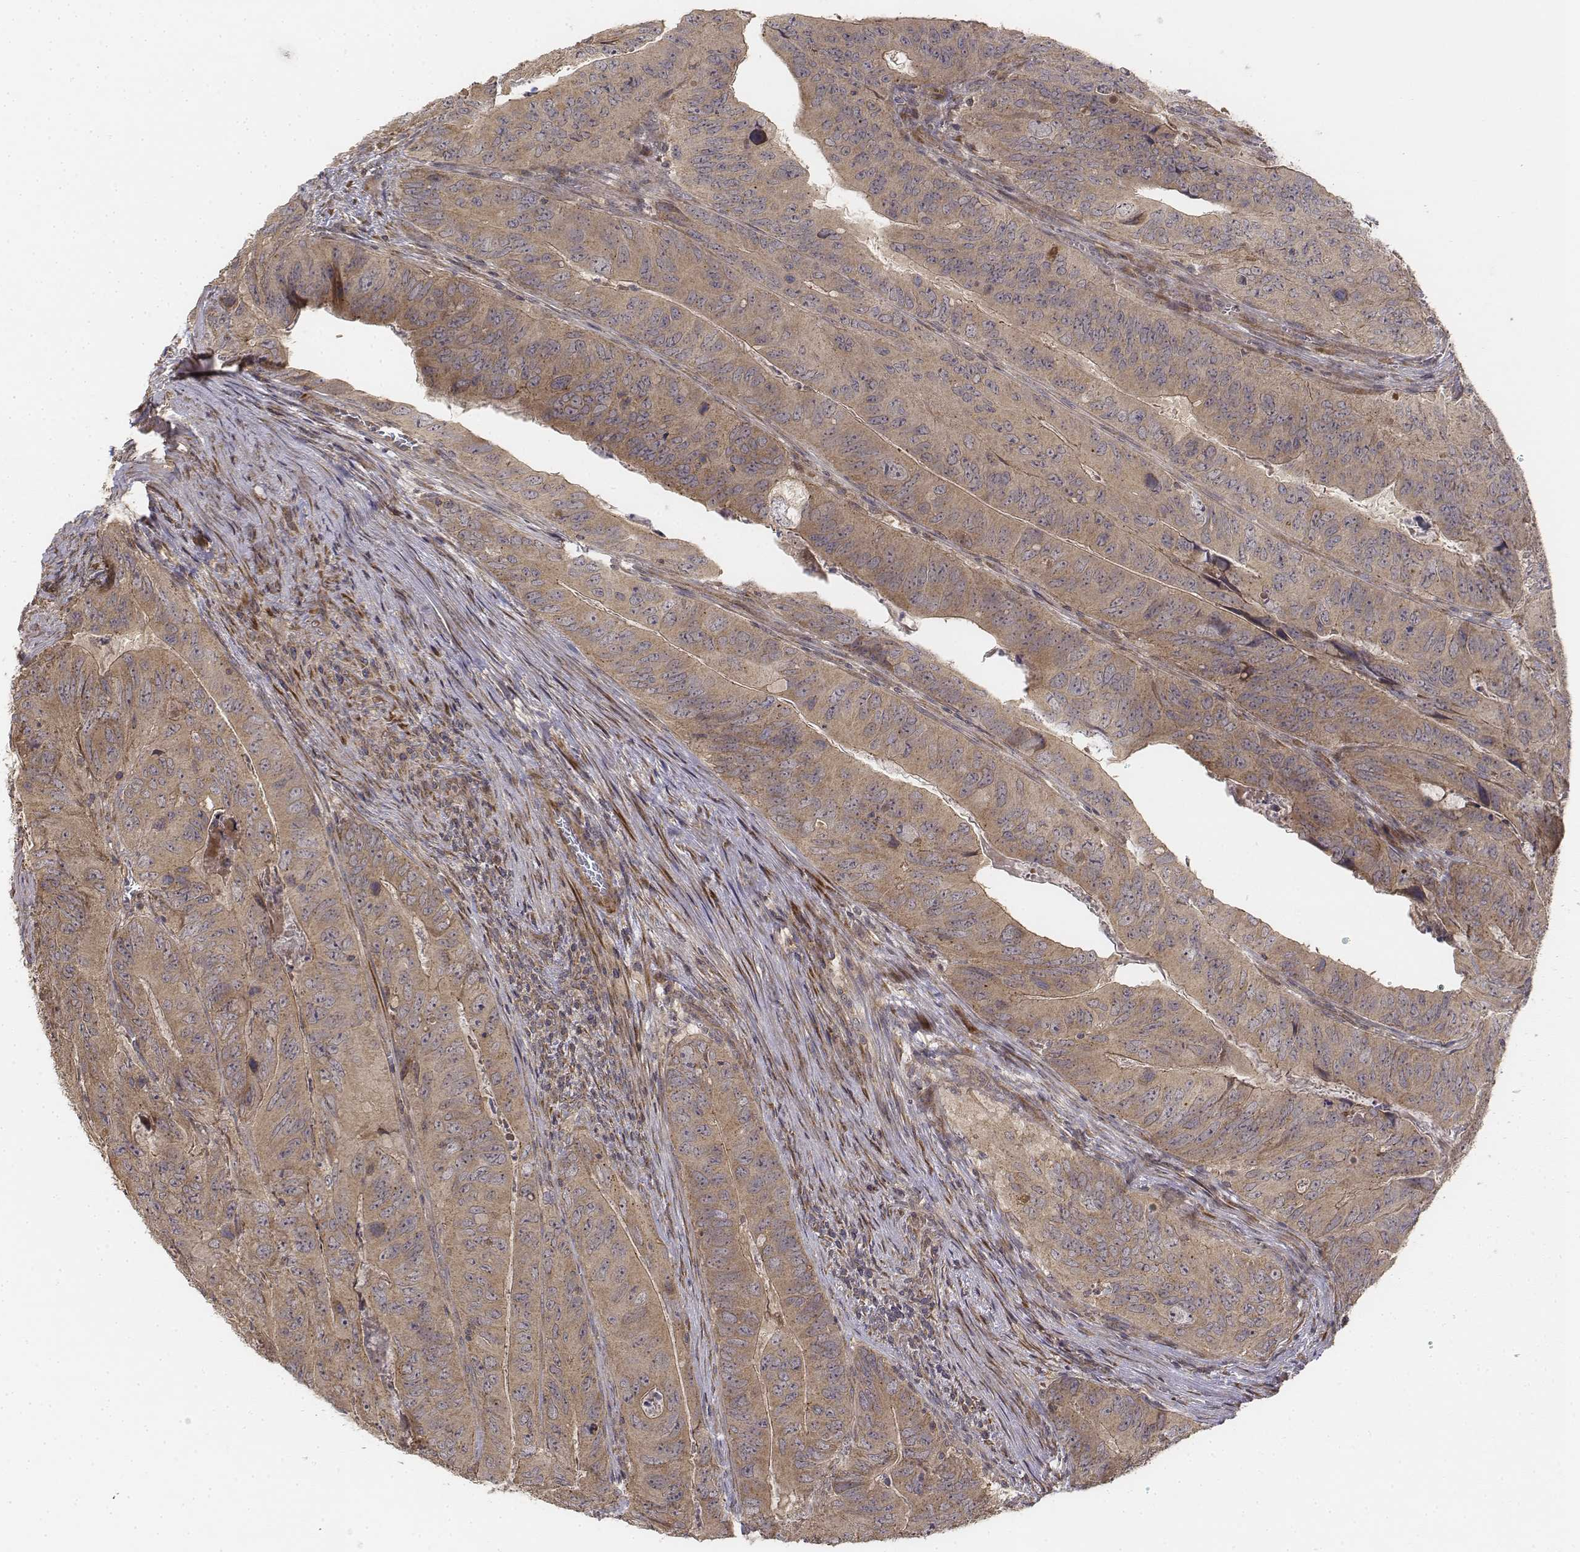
{"staining": {"intensity": "weak", "quantity": ">75%", "location": "cytoplasmic/membranous"}, "tissue": "colorectal cancer", "cell_type": "Tumor cells", "image_type": "cancer", "snomed": [{"axis": "morphology", "description": "Adenocarcinoma, NOS"}, {"axis": "topography", "description": "Colon"}], "caption": "Immunohistochemical staining of colorectal adenocarcinoma reveals low levels of weak cytoplasmic/membranous staining in approximately >75% of tumor cells. Ihc stains the protein of interest in brown and the nuclei are stained blue.", "gene": "FBXO21", "patient": {"sex": "male", "age": 79}}